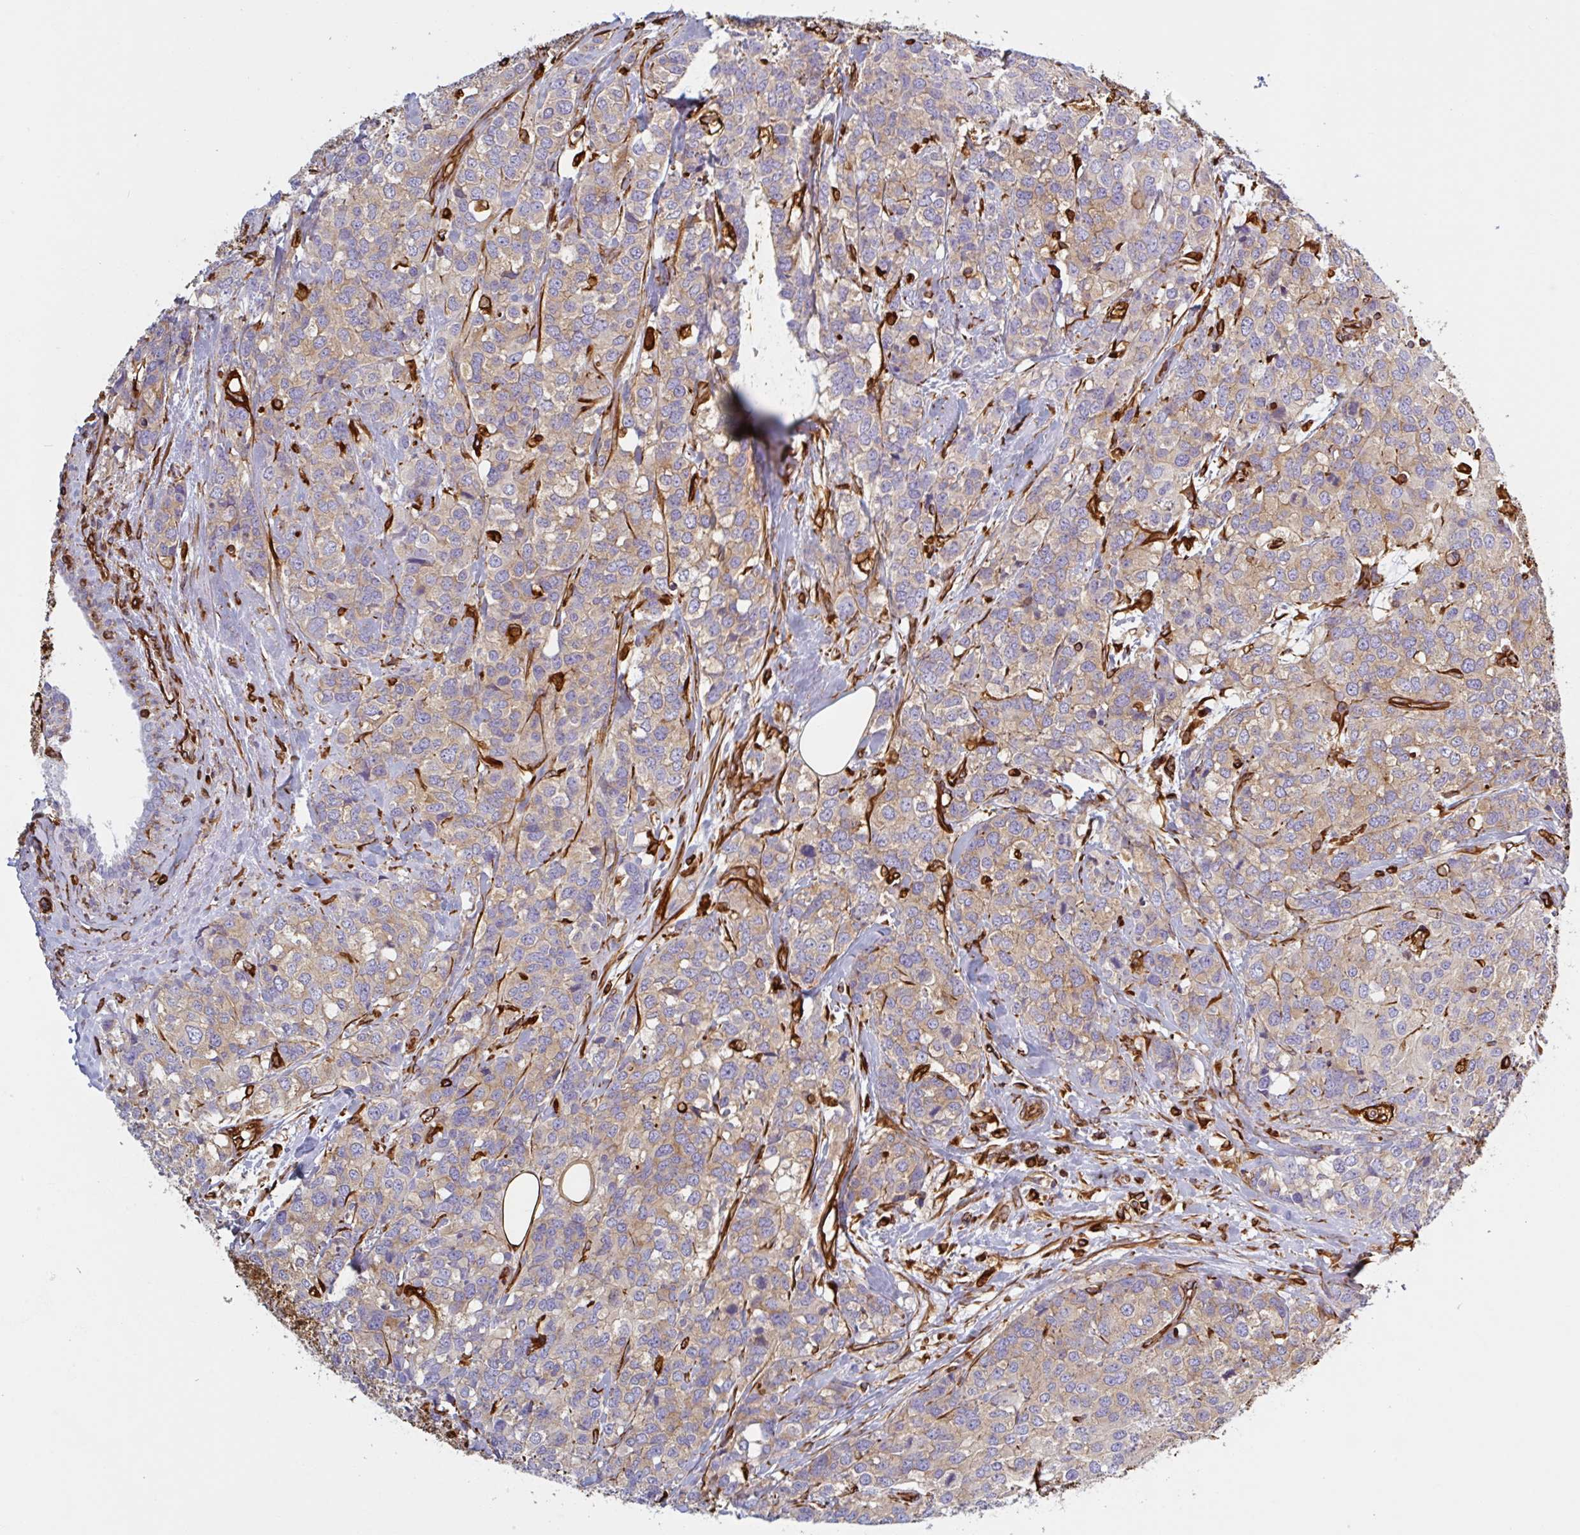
{"staining": {"intensity": "weak", "quantity": ">75%", "location": "cytoplasmic/membranous"}, "tissue": "breast cancer", "cell_type": "Tumor cells", "image_type": "cancer", "snomed": [{"axis": "morphology", "description": "Lobular carcinoma"}, {"axis": "topography", "description": "Breast"}], "caption": "A high-resolution micrograph shows IHC staining of breast cancer, which displays weak cytoplasmic/membranous staining in approximately >75% of tumor cells.", "gene": "PPFIA1", "patient": {"sex": "female", "age": 59}}